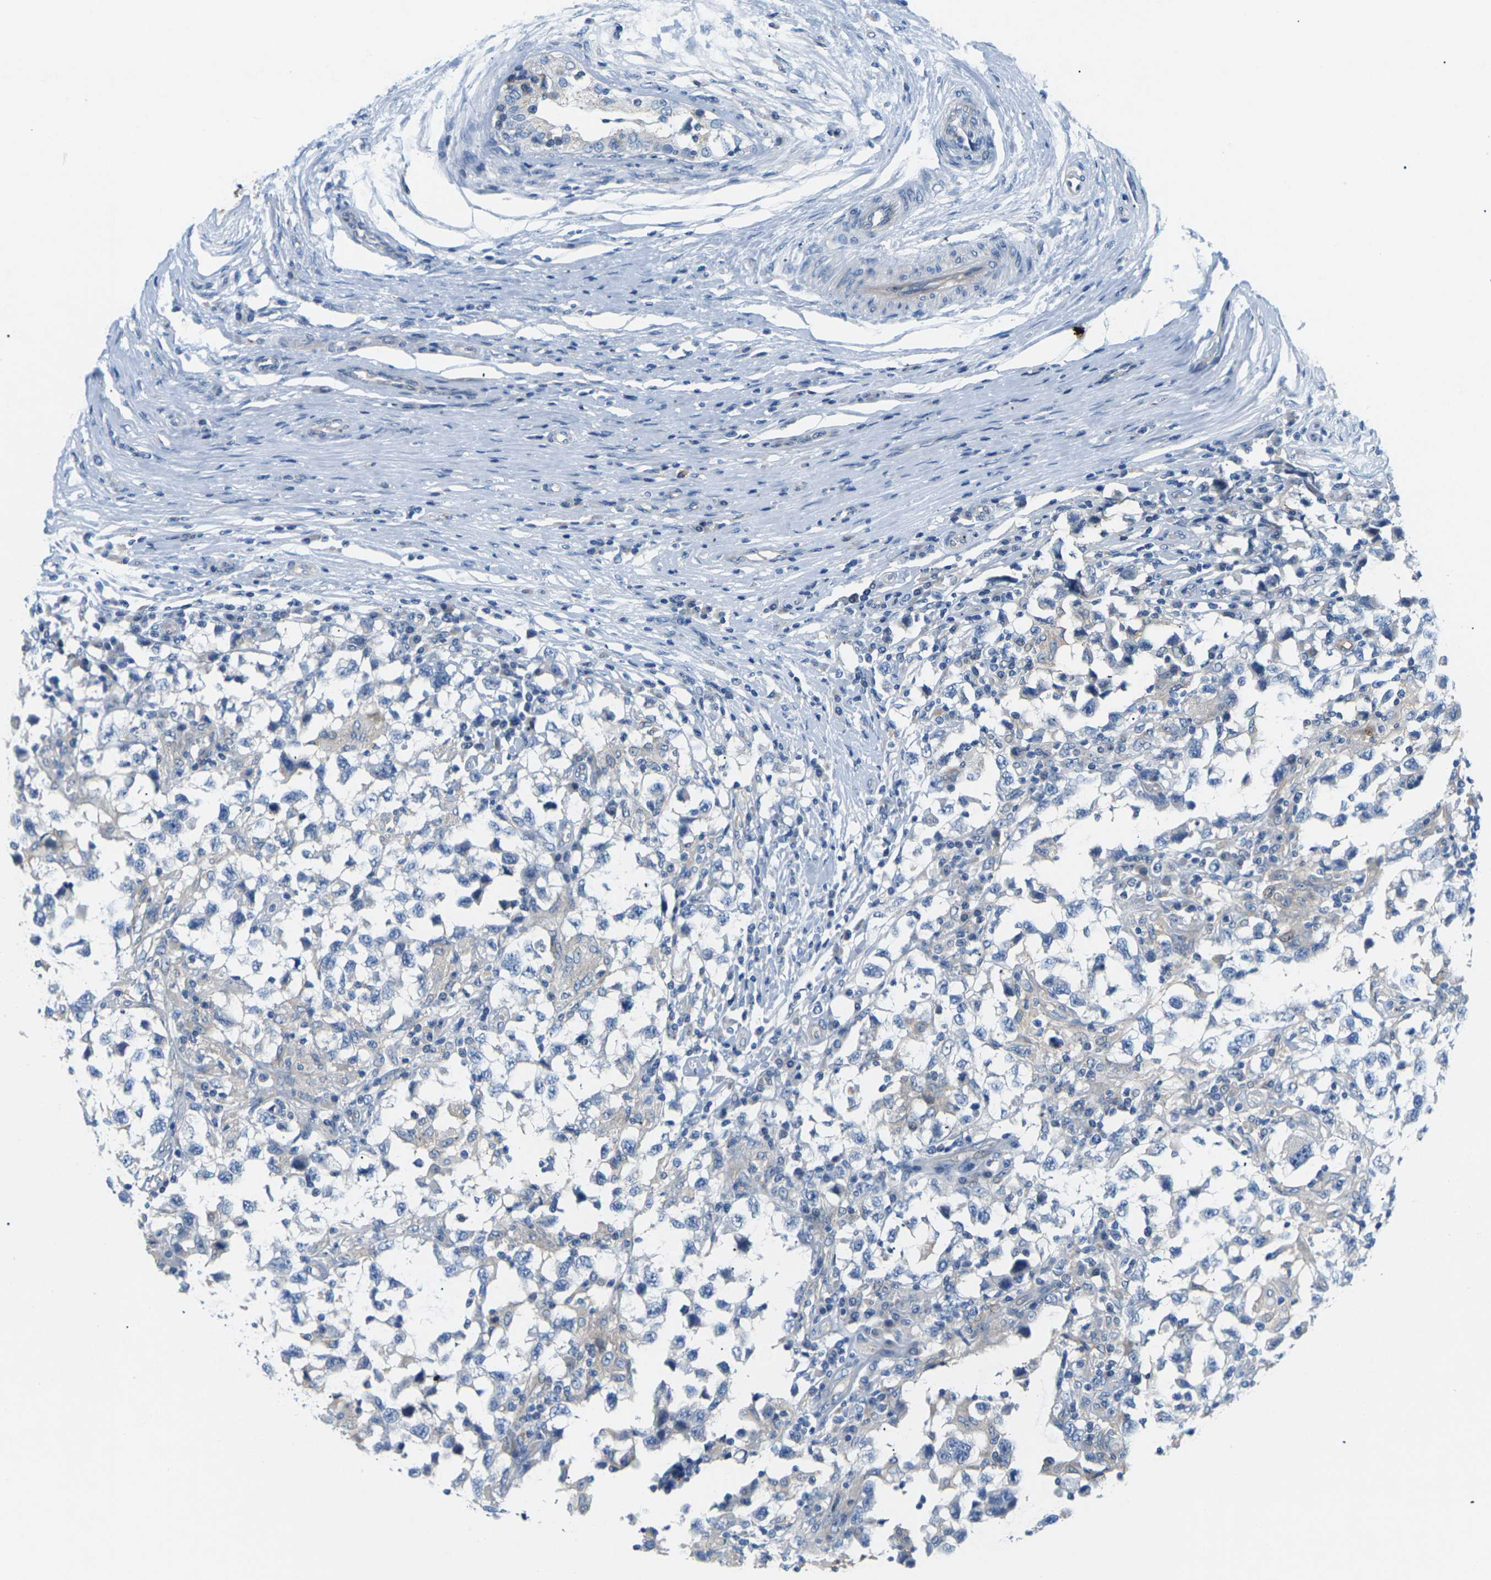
{"staining": {"intensity": "negative", "quantity": "none", "location": "none"}, "tissue": "testis cancer", "cell_type": "Tumor cells", "image_type": "cancer", "snomed": [{"axis": "morphology", "description": "Carcinoma, Embryonal, NOS"}, {"axis": "topography", "description": "Testis"}], "caption": "An immunohistochemistry micrograph of testis cancer is shown. There is no staining in tumor cells of testis cancer. The staining is performed using DAB (3,3'-diaminobenzidine) brown chromogen with nuclei counter-stained in using hematoxylin.", "gene": "ITGA5", "patient": {"sex": "male", "age": 21}}